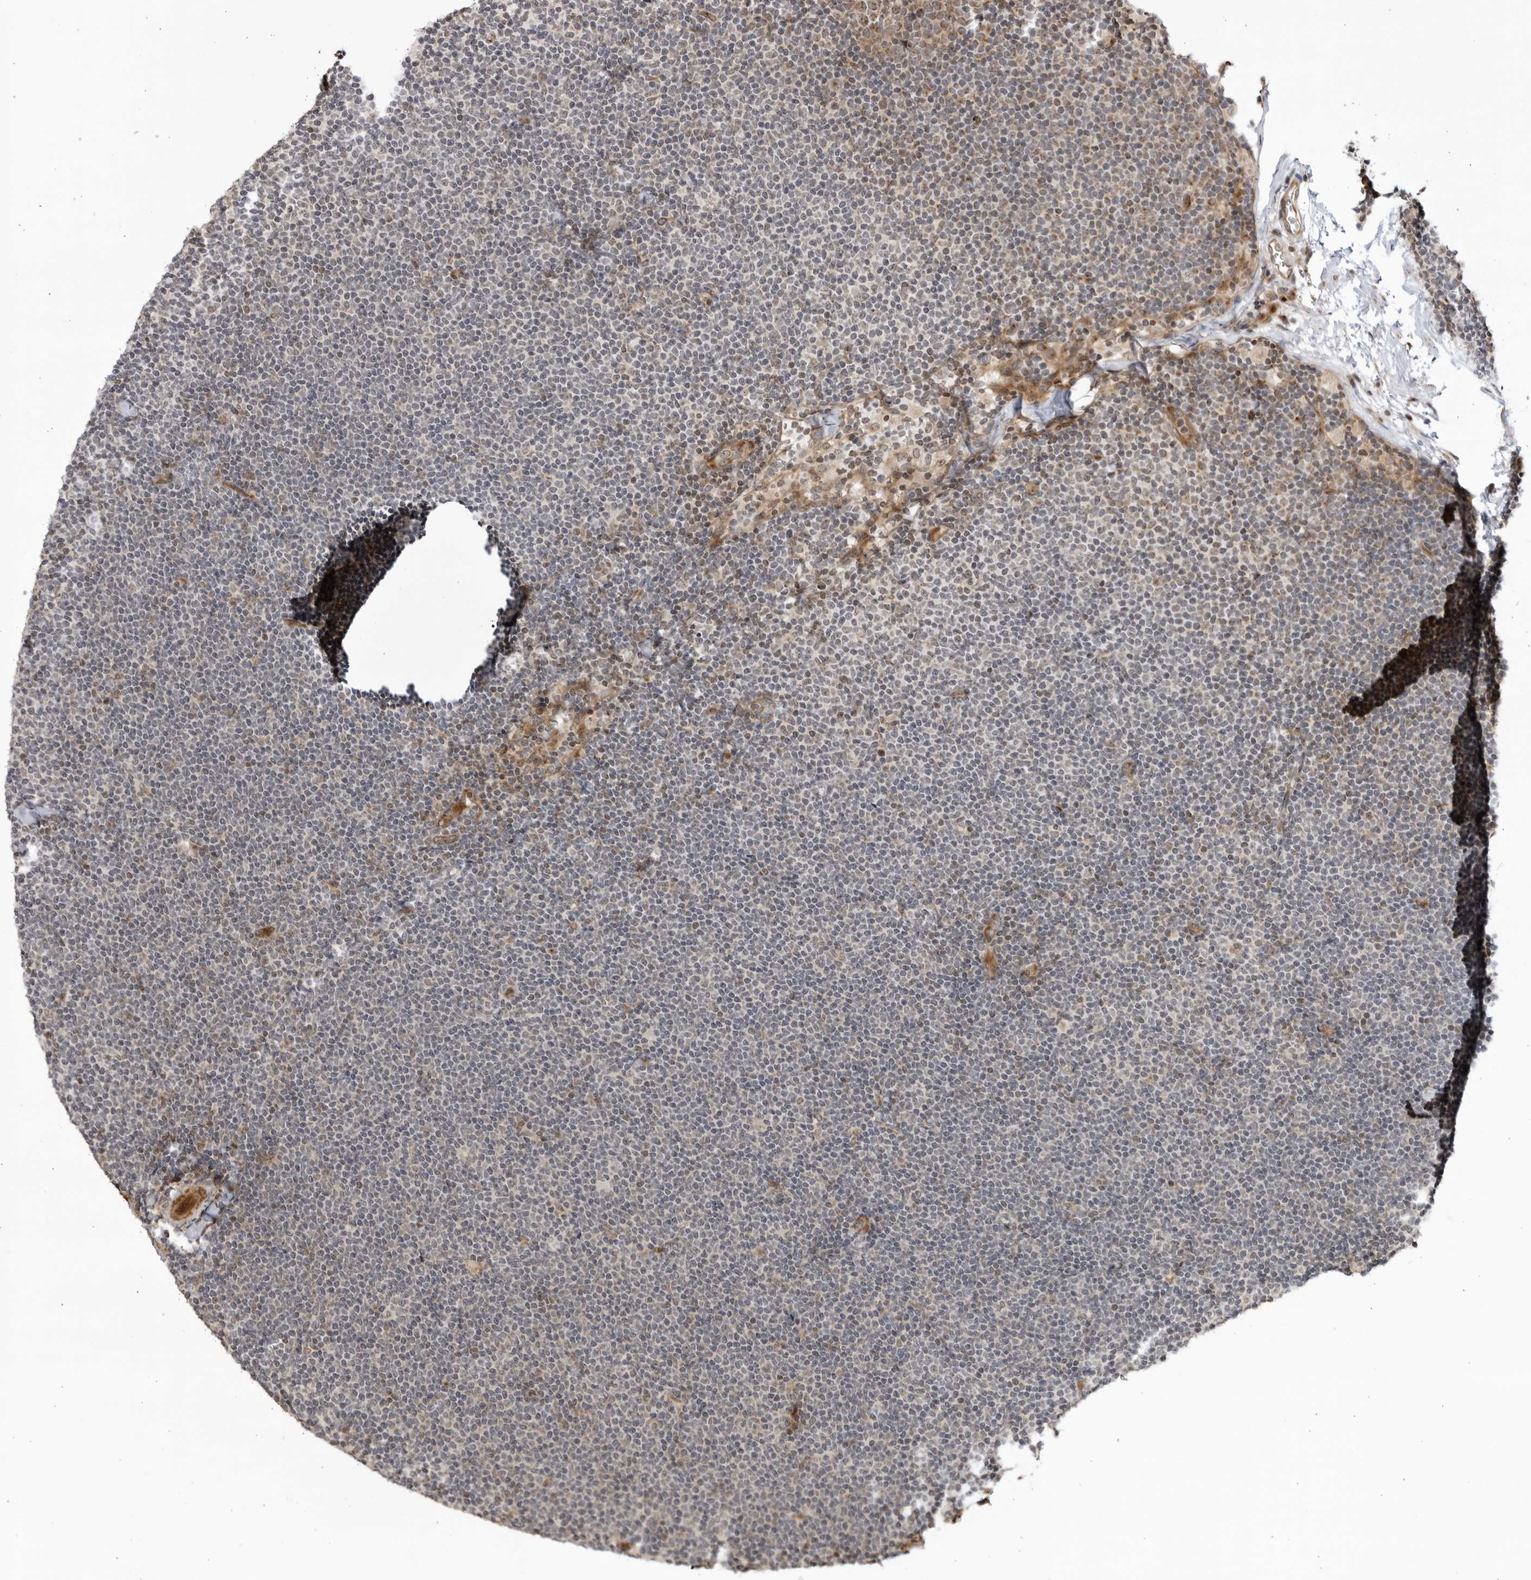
{"staining": {"intensity": "weak", "quantity": "<25%", "location": "cytoplasmic/membranous,nuclear"}, "tissue": "lymphoma", "cell_type": "Tumor cells", "image_type": "cancer", "snomed": [{"axis": "morphology", "description": "Malignant lymphoma, non-Hodgkin's type, Low grade"}, {"axis": "topography", "description": "Lymph node"}], "caption": "Human lymphoma stained for a protein using immunohistochemistry (IHC) exhibits no positivity in tumor cells.", "gene": "CNBD1", "patient": {"sex": "female", "age": 53}}